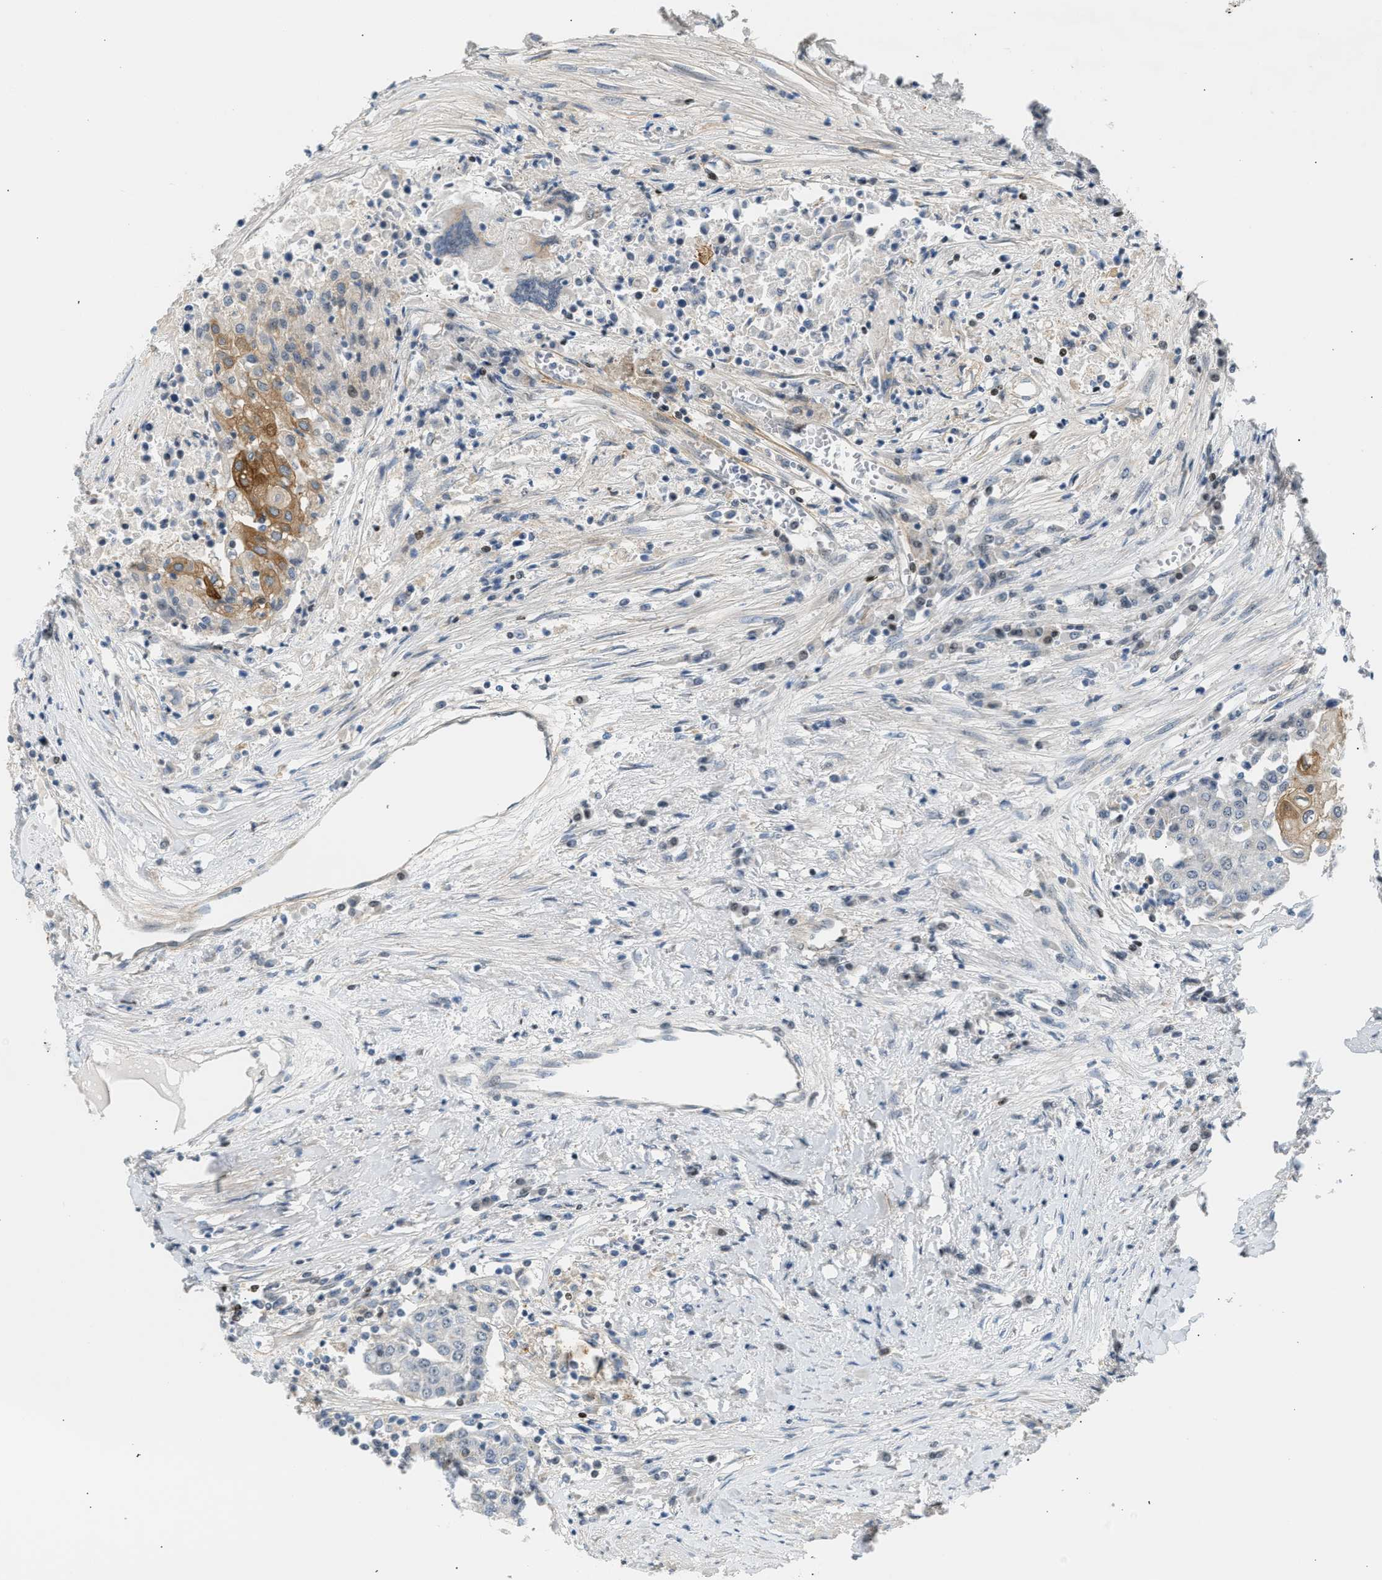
{"staining": {"intensity": "moderate", "quantity": "25%-75%", "location": "cytoplasmic/membranous"}, "tissue": "urothelial cancer", "cell_type": "Tumor cells", "image_type": "cancer", "snomed": [{"axis": "morphology", "description": "Urothelial carcinoma, High grade"}, {"axis": "topography", "description": "Urinary bladder"}], "caption": "Urothelial carcinoma (high-grade) stained for a protein displays moderate cytoplasmic/membranous positivity in tumor cells.", "gene": "NPS", "patient": {"sex": "female", "age": 85}}